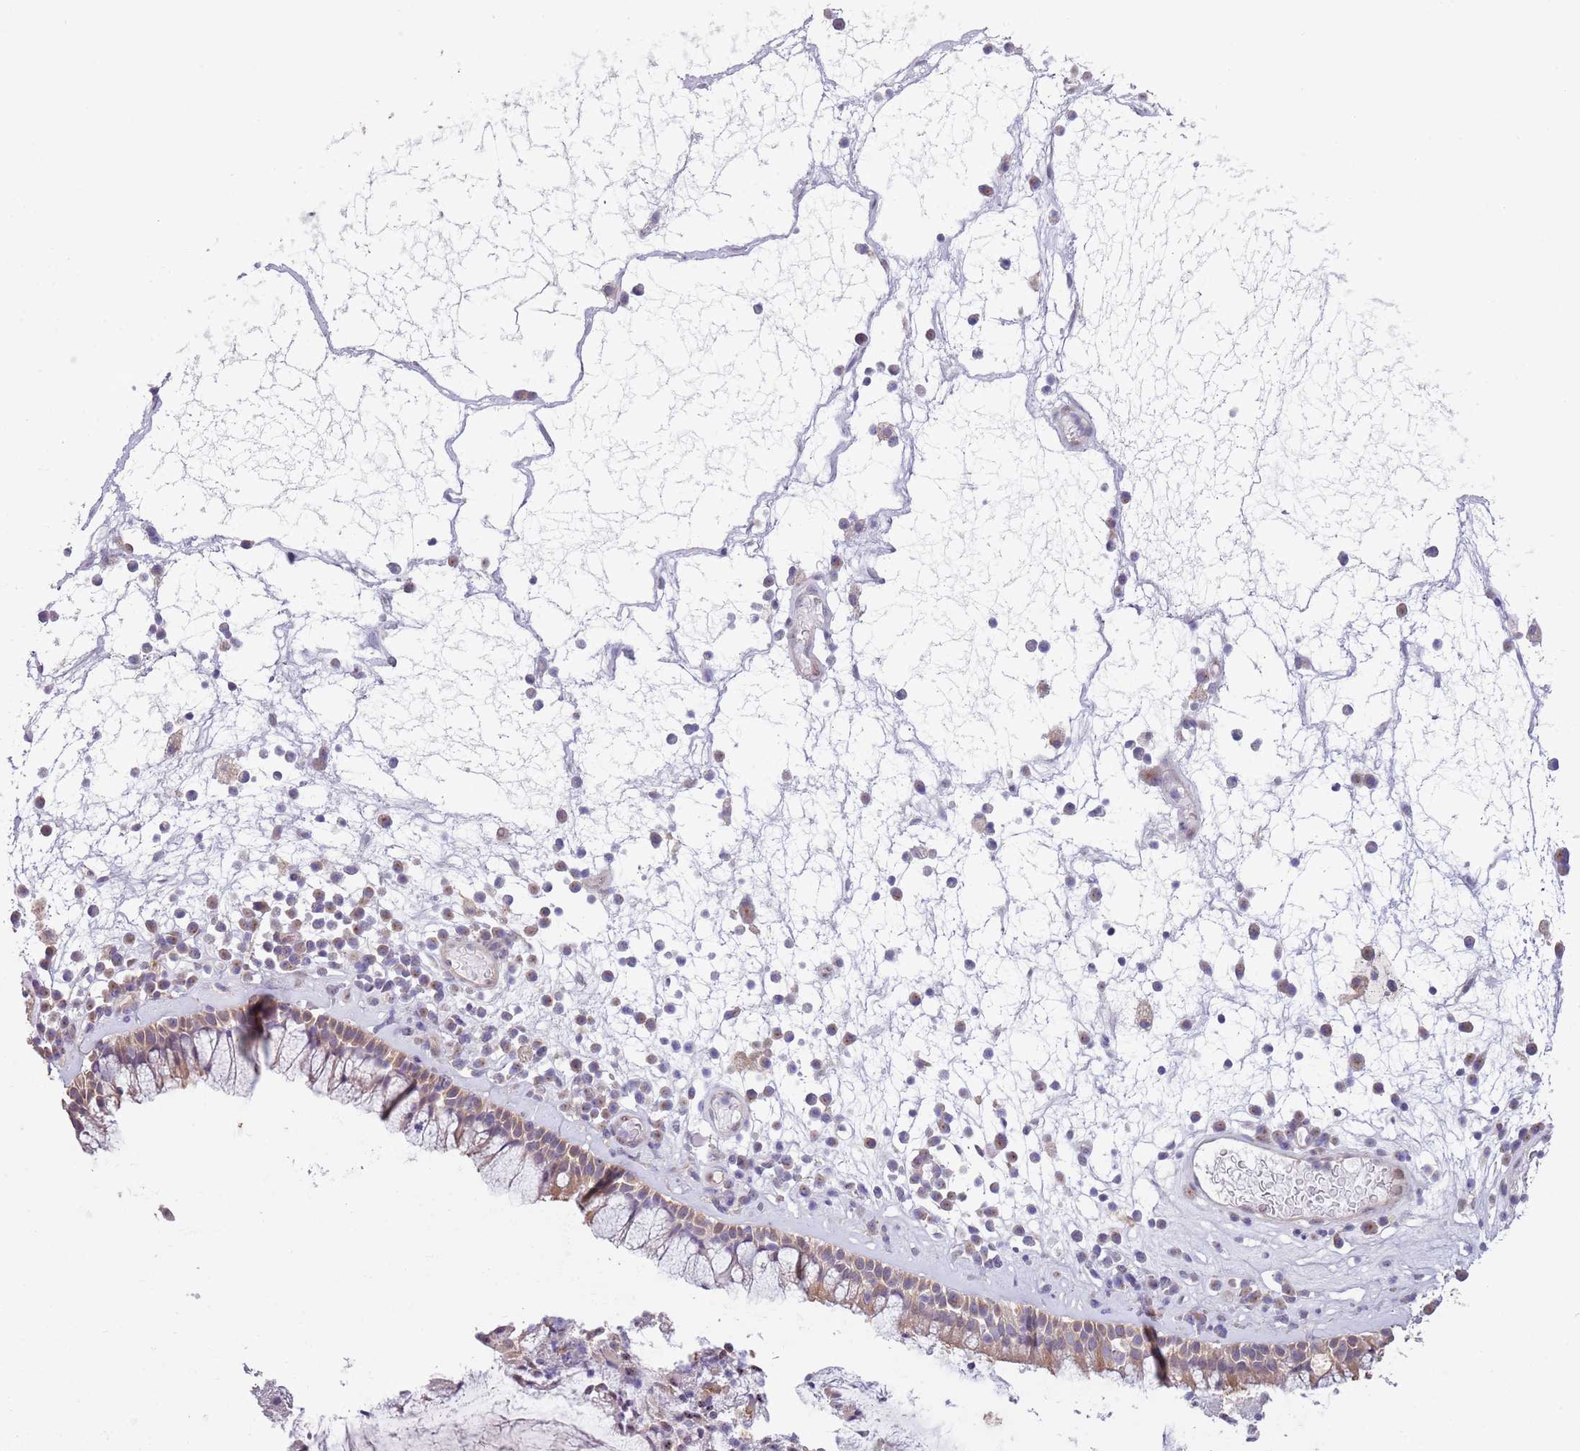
{"staining": {"intensity": "moderate", "quantity": ">75%", "location": "cytoplasmic/membranous"}, "tissue": "nasopharynx", "cell_type": "Respiratory epithelial cells", "image_type": "normal", "snomed": [{"axis": "morphology", "description": "Normal tissue, NOS"}, {"axis": "morphology", "description": "Inflammation, NOS"}, {"axis": "topography", "description": "Nasopharynx"}], "caption": "This is a micrograph of IHC staining of unremarkable nasopharynx, which shows moderate positivity in the cytoplasmic/membranous of respiratory epithelial cells.", "gene": "CAPN9", "patient": {"sex": "male", "age": 70}}